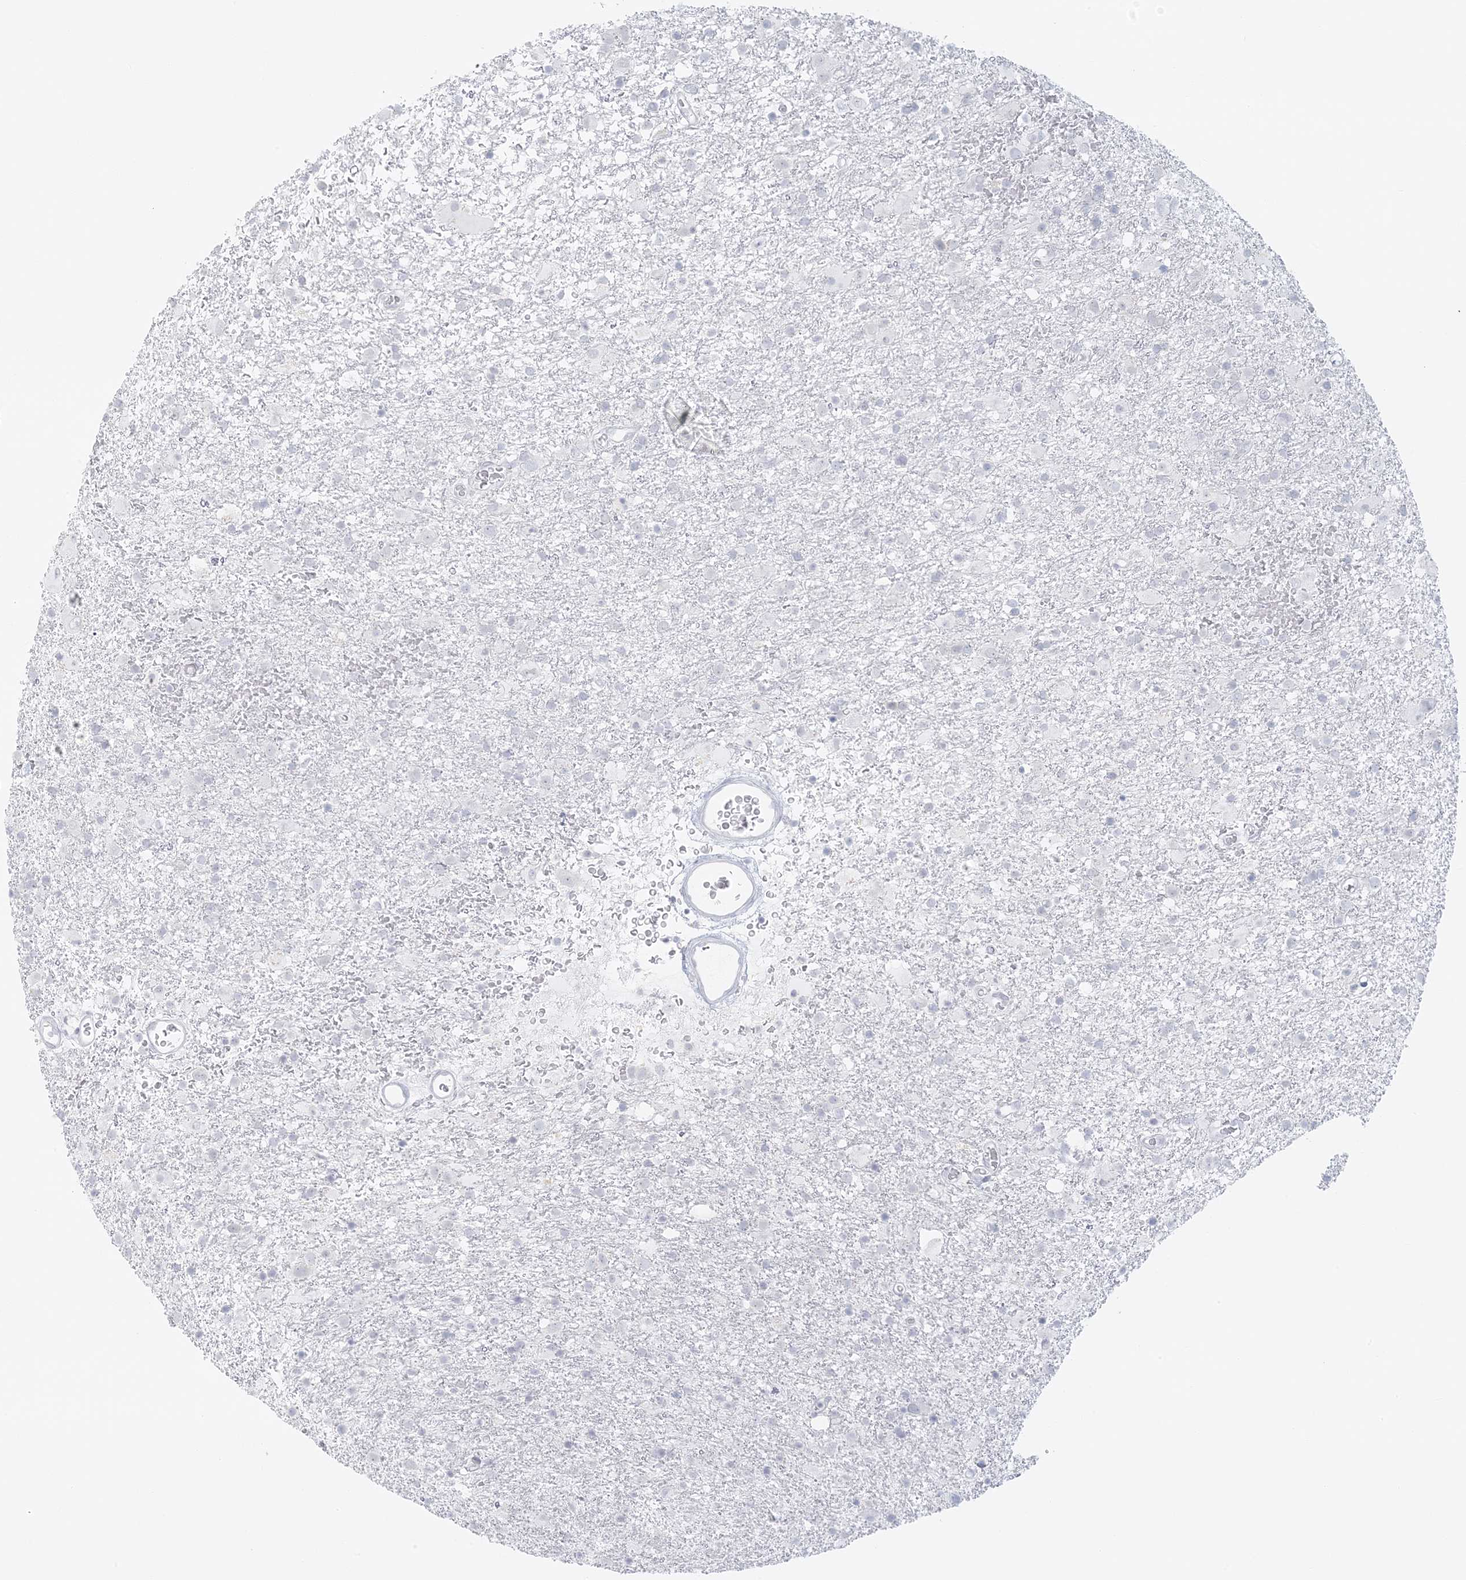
{"staining": {"intensity": "negative", "quantity": "none", "location": "none"}, "tissue": "glioma", "cell_type": "Tumor cells", "image_type": "cancer", "snomed": [{"axis": "morphology", "description": "Glioma, malignant, Low grade"}, {"axis": "topography", "description": "Brain"}], "caption": "A high-resolution micrograph shows immunohistochemistry (IHC) staining of malignant glioma (low-grade), which reveals no significant positivity in tumor cells. (DAB immunohistochemistry (IHC) visualized using brightfield microscopy, high magnification).", "gene": "LIPT1", "patient": {"sex": "male", "age": 65}}